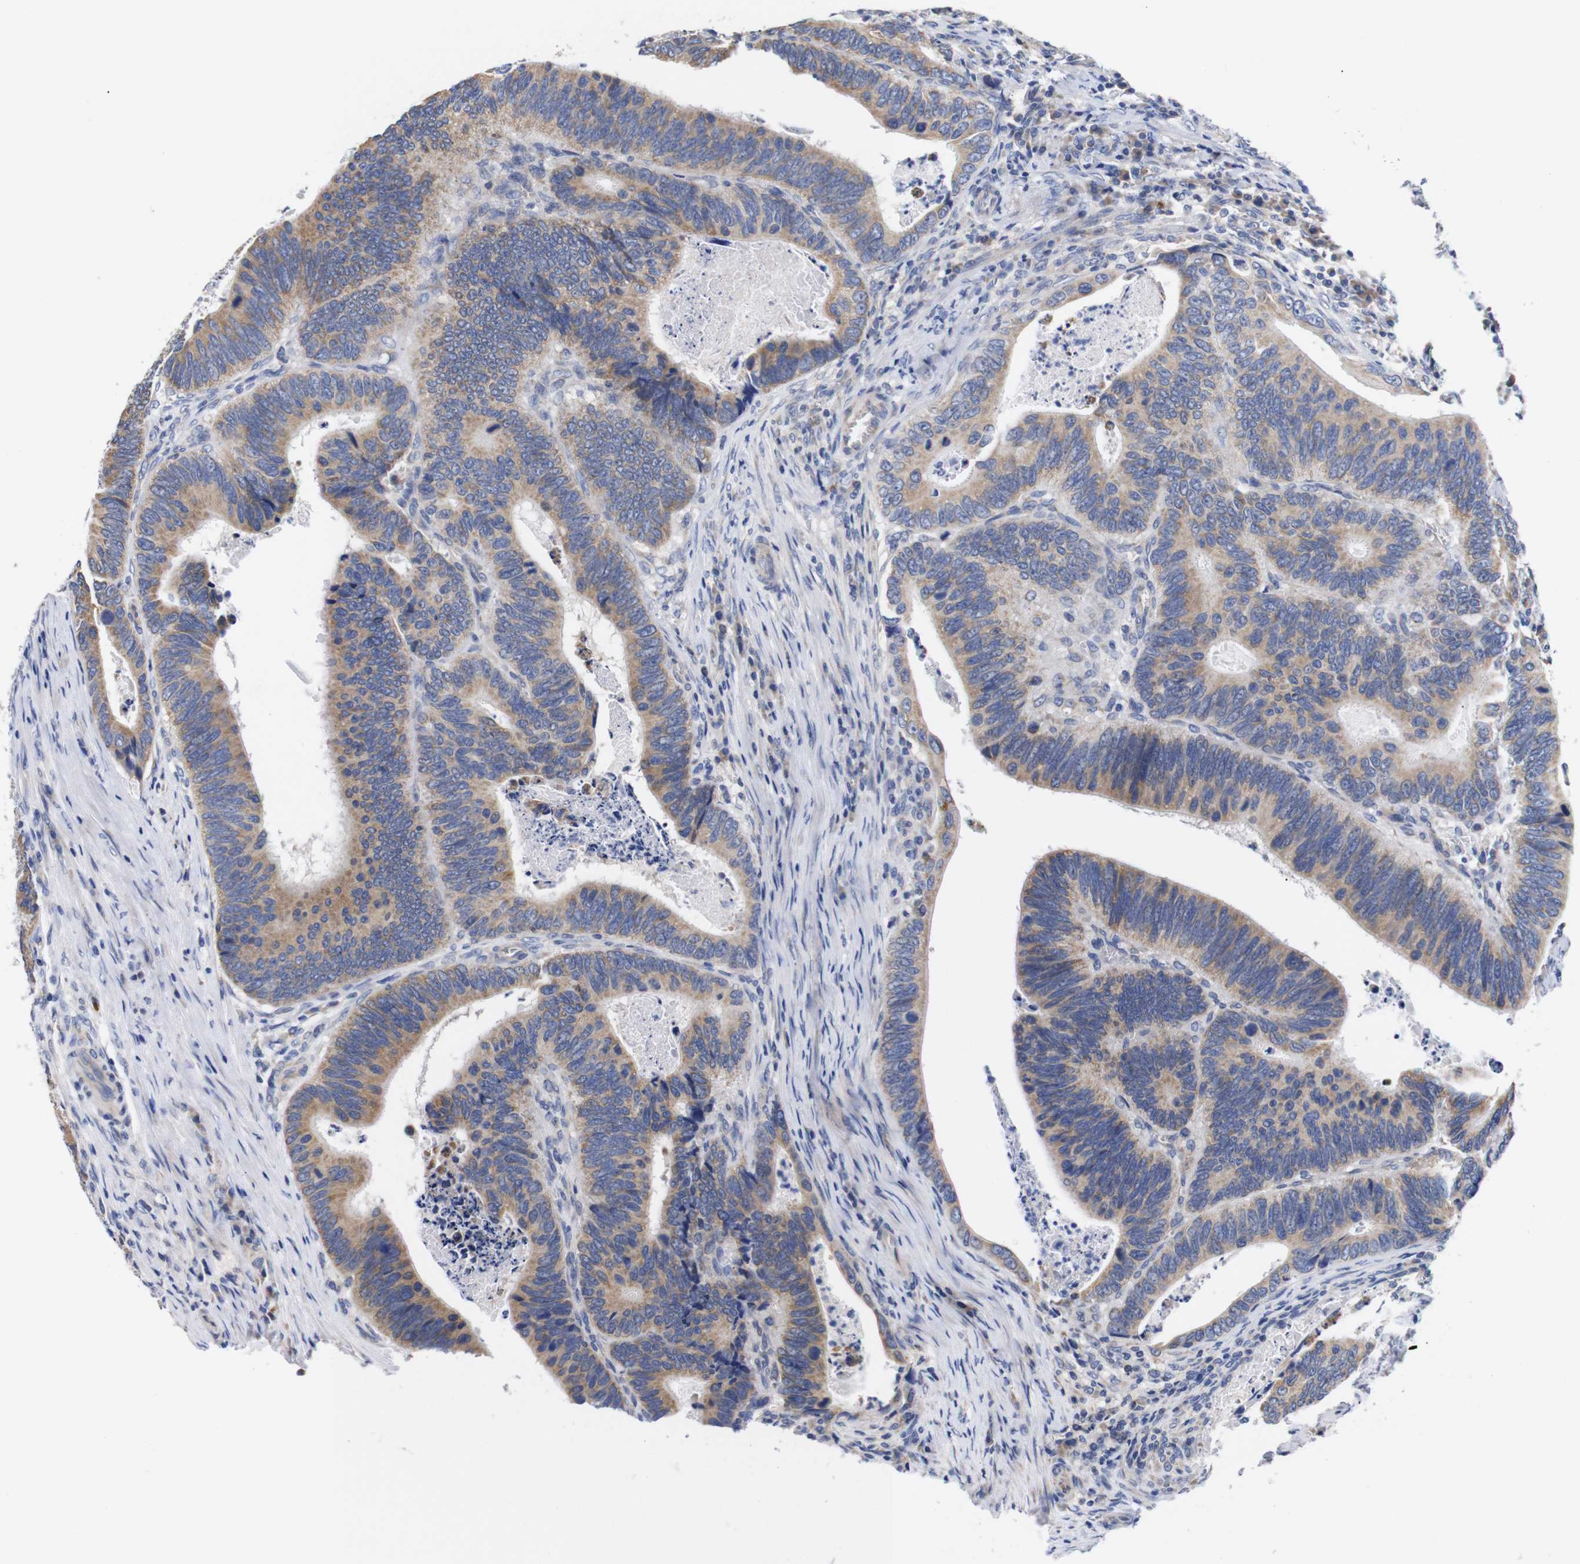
{"staining": {"intensity": "moderate", "quantity": ">75%", "location": "cytoplasmic/membranous"}, "tissue": "colorectal cancer", "cell_type": "Tumor cells", "image_type": "cancer", "snomed": [{"axis": "morphology", "description": "Inflammation, NOS"}, {"axis": "morphology", "description": "Adenocarcinoma, NOS"}, {"axis": "topography", "description": "Colon"}], "caption": "Protein expression by immunohistochemistry (IHC) shows moderate cytoplasmic/membranous staining in about >75% of tumor cells in colorectal cancer.", "gene": "OPN3", "patient": {"sex": "male", "age": 72}}